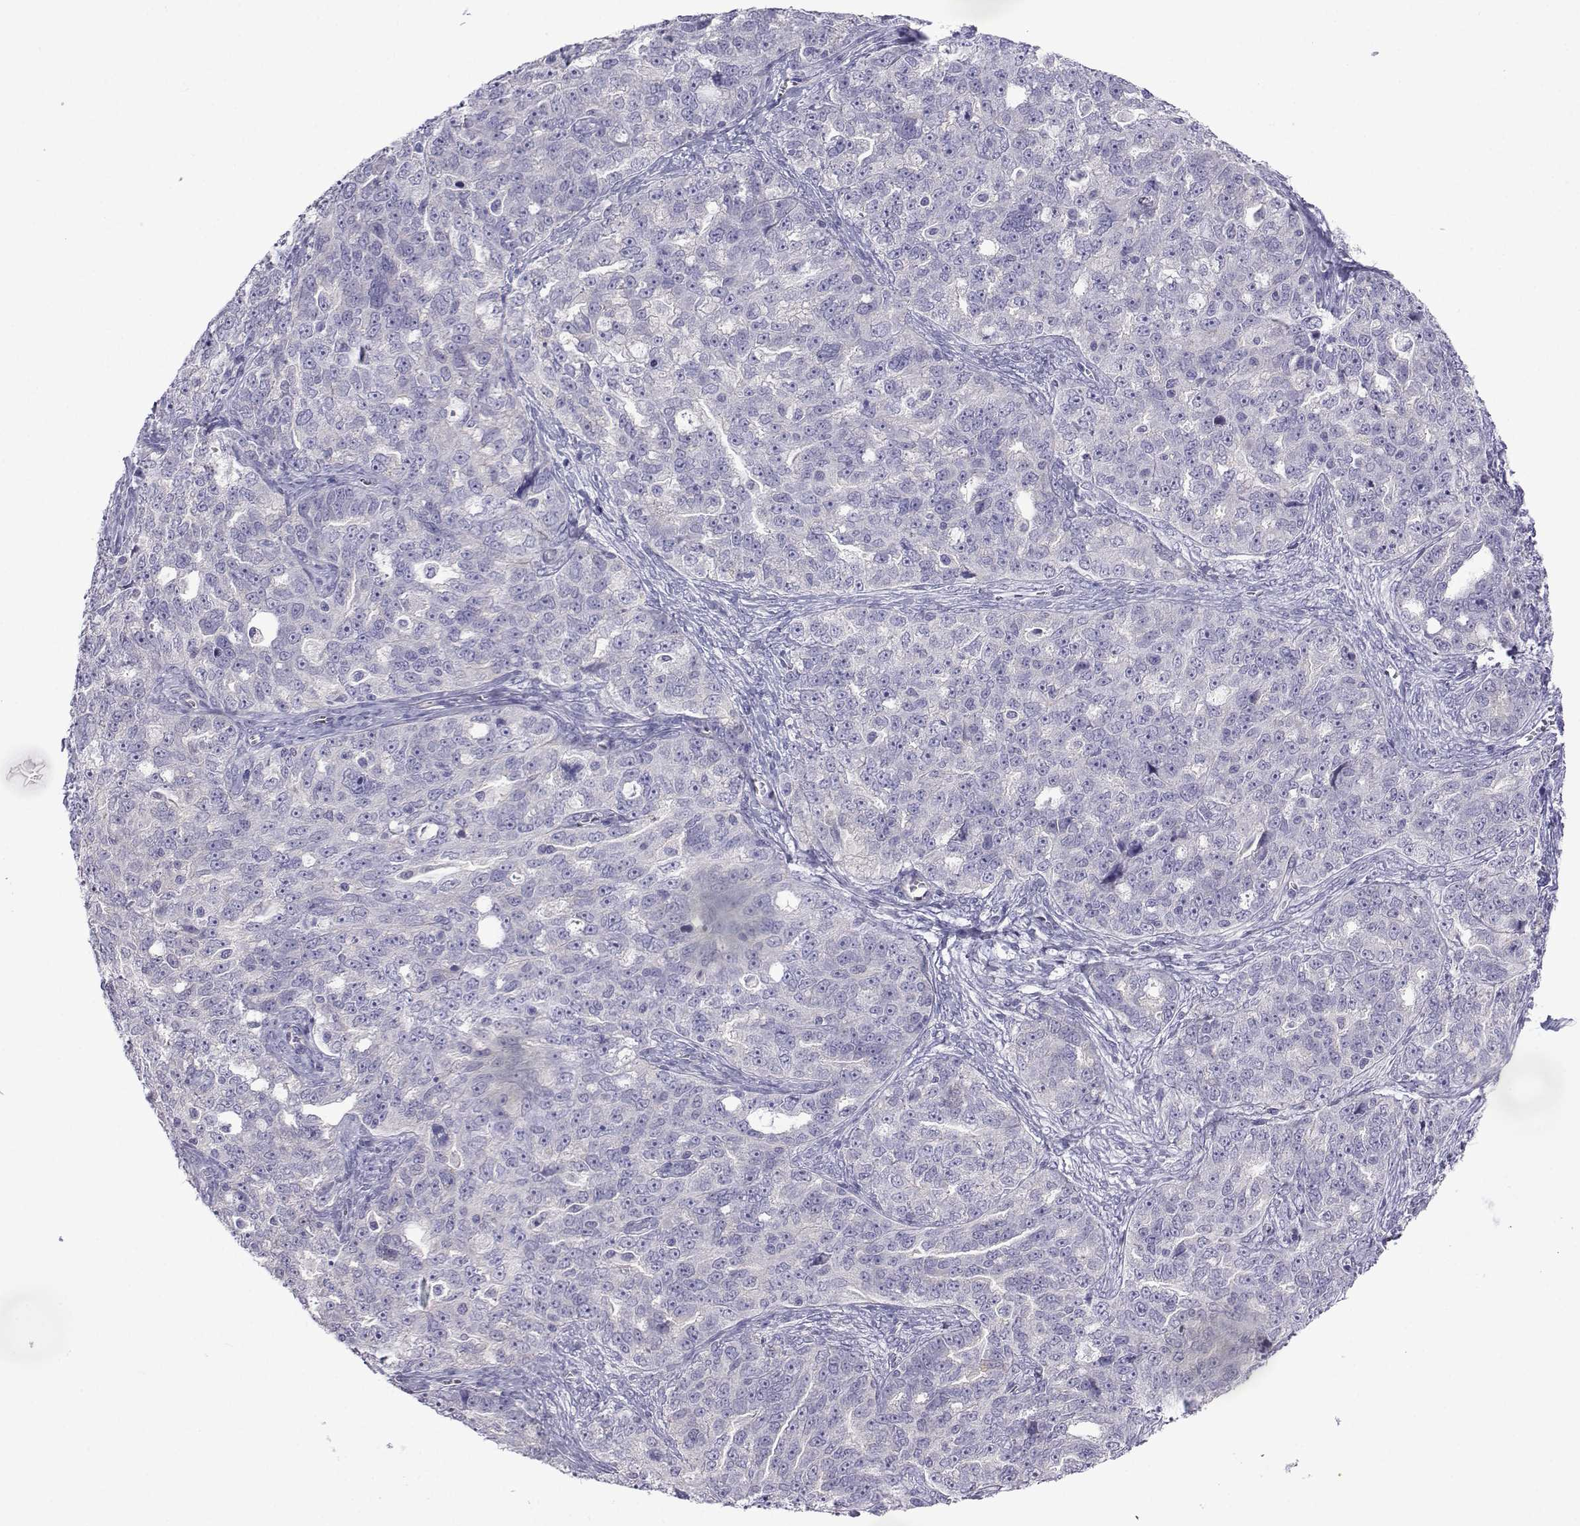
{"staining": {"intensity": "negative", "quantity": "none", "location": "none"}, "tissue": "ovarian cancer", "cell_type": "Tumor cells", "image_type": "cancer", "snomed": [{"axis": "morphology", "description": "Cystadenocarcinoma, serous, NOS"}, {"axis": "topography", "description": "Ovary"}], "caption": "Tumor cells are negative for brown protein staining in ovarian cancer.", "gene": "COL22A1", "patient": {"sex": "female", "age": 51}}